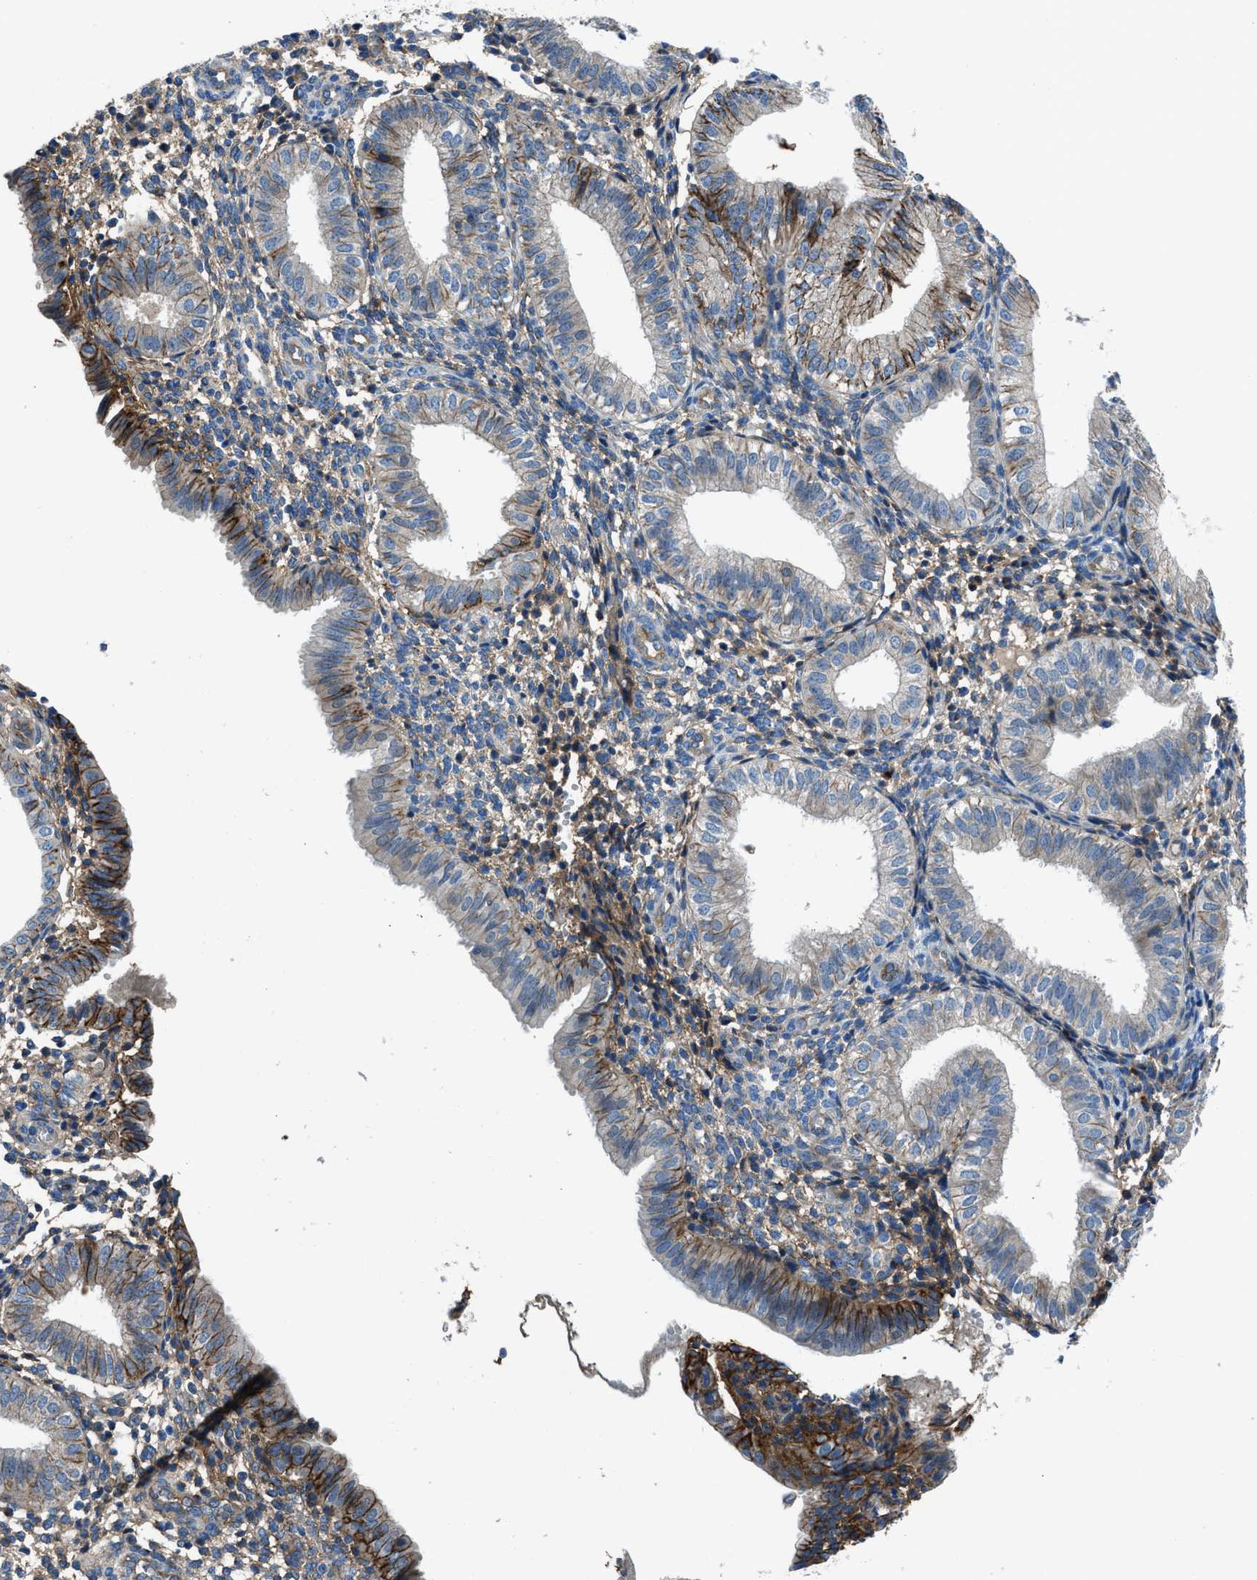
{"staining": {"intensity": "weak", "quantity": "<25%", "location": "cytoplasmic/membranous"}, "tissue": "endometrium", "cell_type": "Cells in endometrial stroma", "image_type": "normal", "snomed": [{"axis": "morphology", "description": "Normal tissue, NOS"}, {"axis": "topography", "description": "Endometrium"}], "caption": "Unremarkable endometrium was stained to show a protein in brown. There is no significant positivity in cells in endometrial stroma.", "gene": "PTGFRN", "patient": {"sex": "female", "age": 39}}